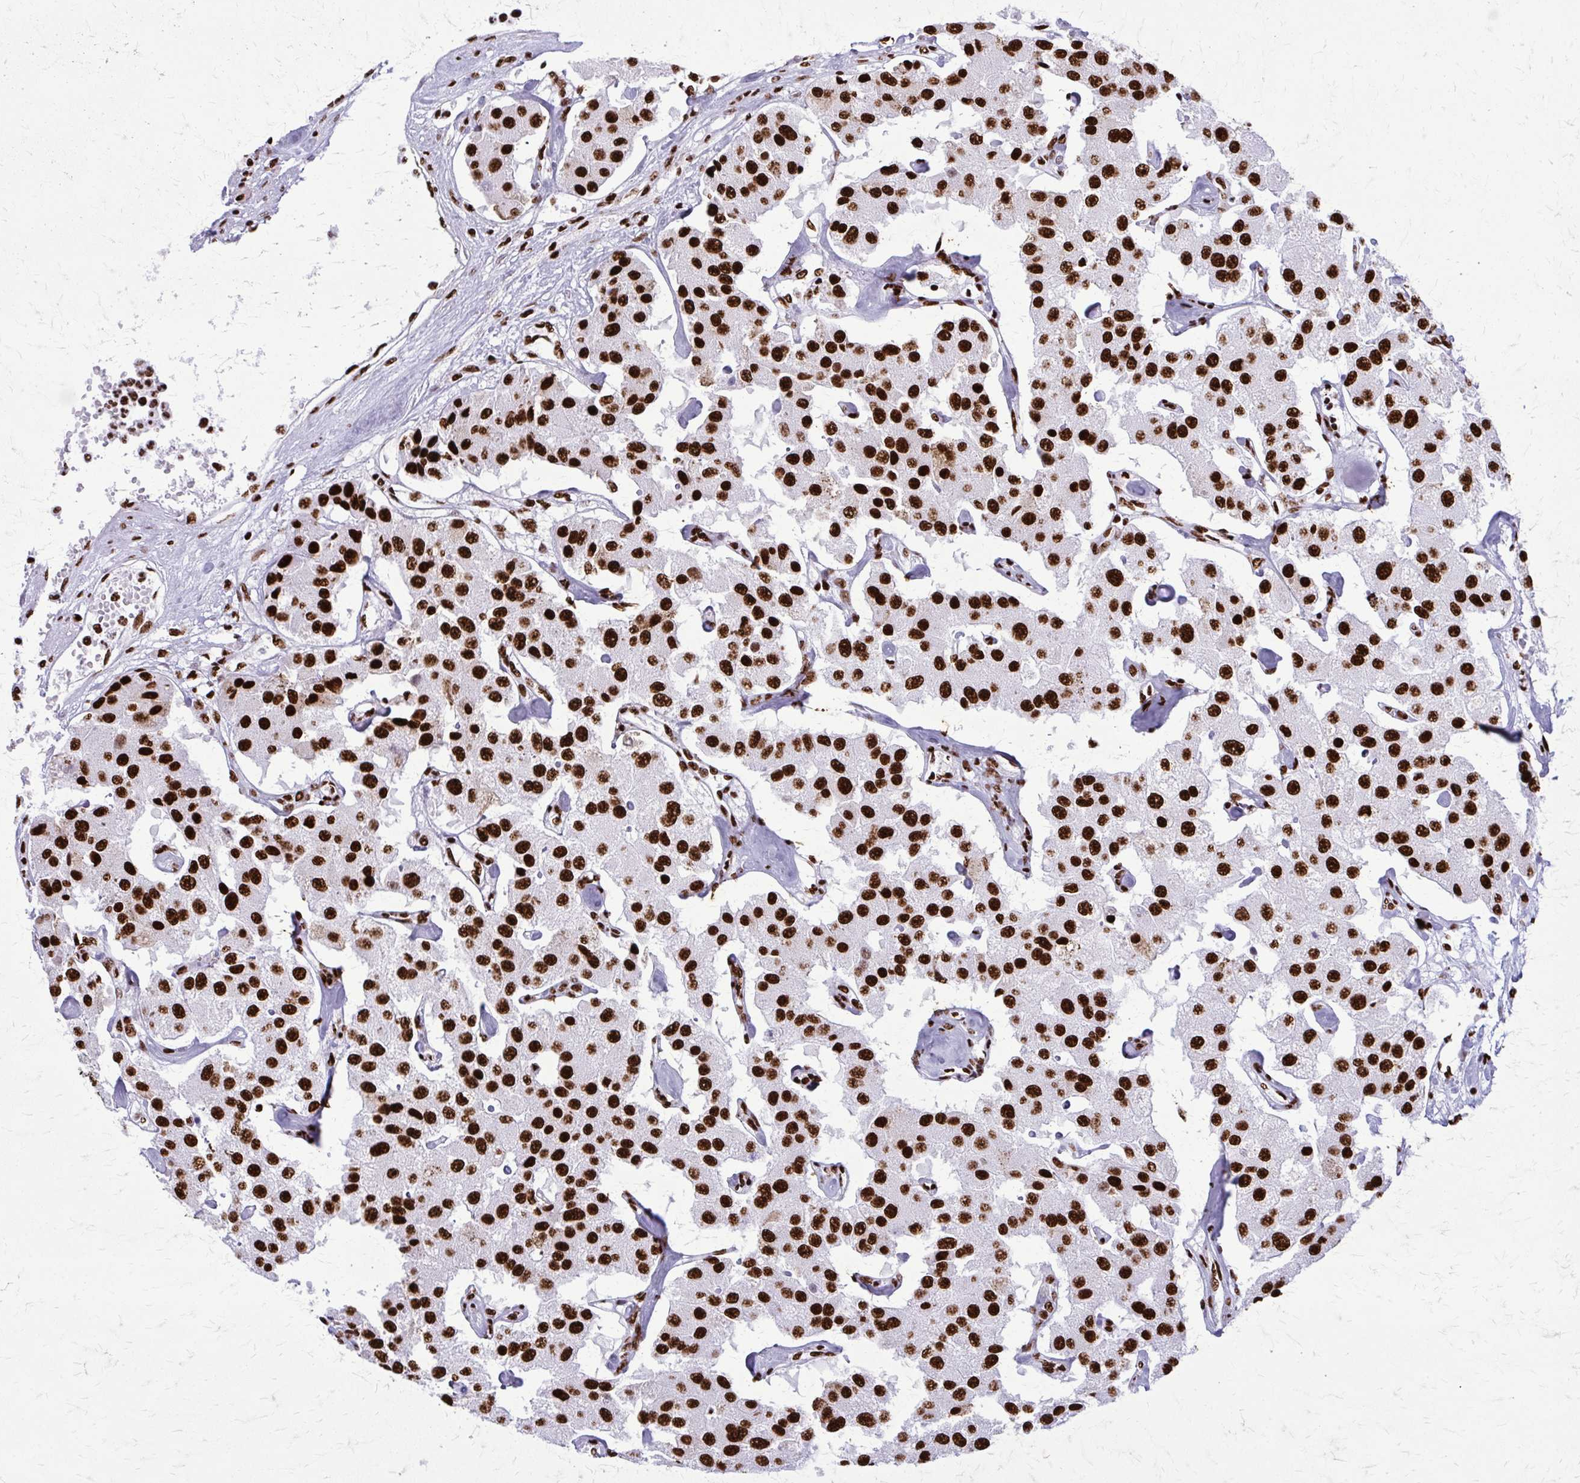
{"staining": {"intensity": "strong", "quantity": ">75%", "location": "nuclear"}, "tissue": "carcinoid", "cell_type": "Tumor cells", "image_type": "cancer", "snomed": [{"axis": "morphology", "description": "Carcinoid, malignant, NOS"}, {"axis": "topography", "description": "Pancreas"}], "caption": "Immunohistochemistry (IHC) of human malignant carcinoid exhibits high levels of strong nuclear staining in about >75% of tumor cells. The protein is stained brown, and the nuclei are stained in blue (DAB IHC with brightfield microscopy, high magnification).", "gene": "SFPQ", "patient": {"sex": "male", "age": 41}}